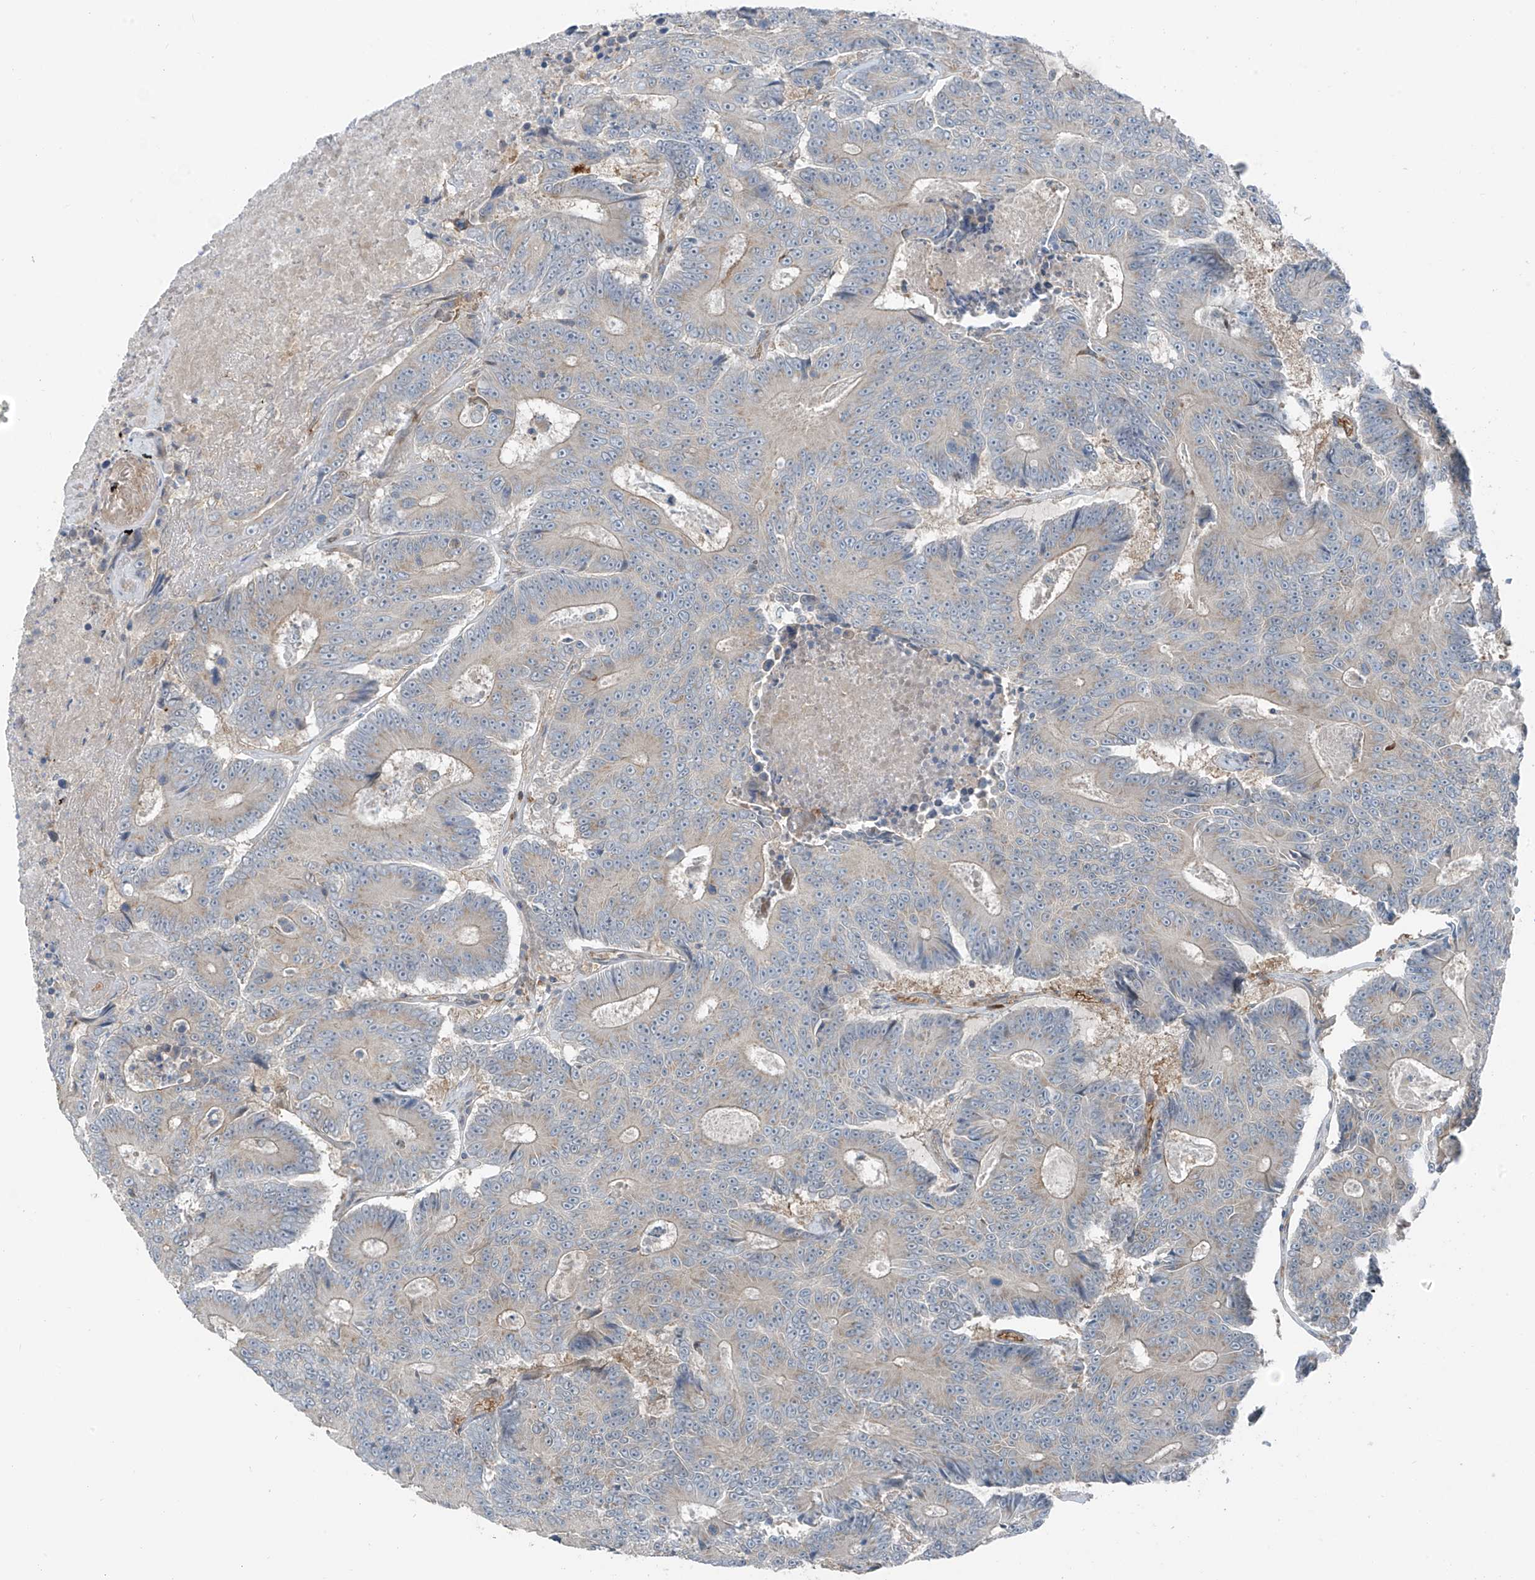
{"staining": {"intensity": "negative", "quantity": "none", "location": "none"}, "tissue": "colorectal cancer", "cell_type": "Tumor cells", "image_type": "cancer", "snomed": [{"axis": "morphology", "description": "Adenocarcinoma, NOS"}, {"axis": "topography", "description": "Colon"}], "caption": "Tumor cells are negative for protein expression in human colorectal cancer.", "gene": "SLC12A6", "patient": {"sex": "male", "age": 83}}